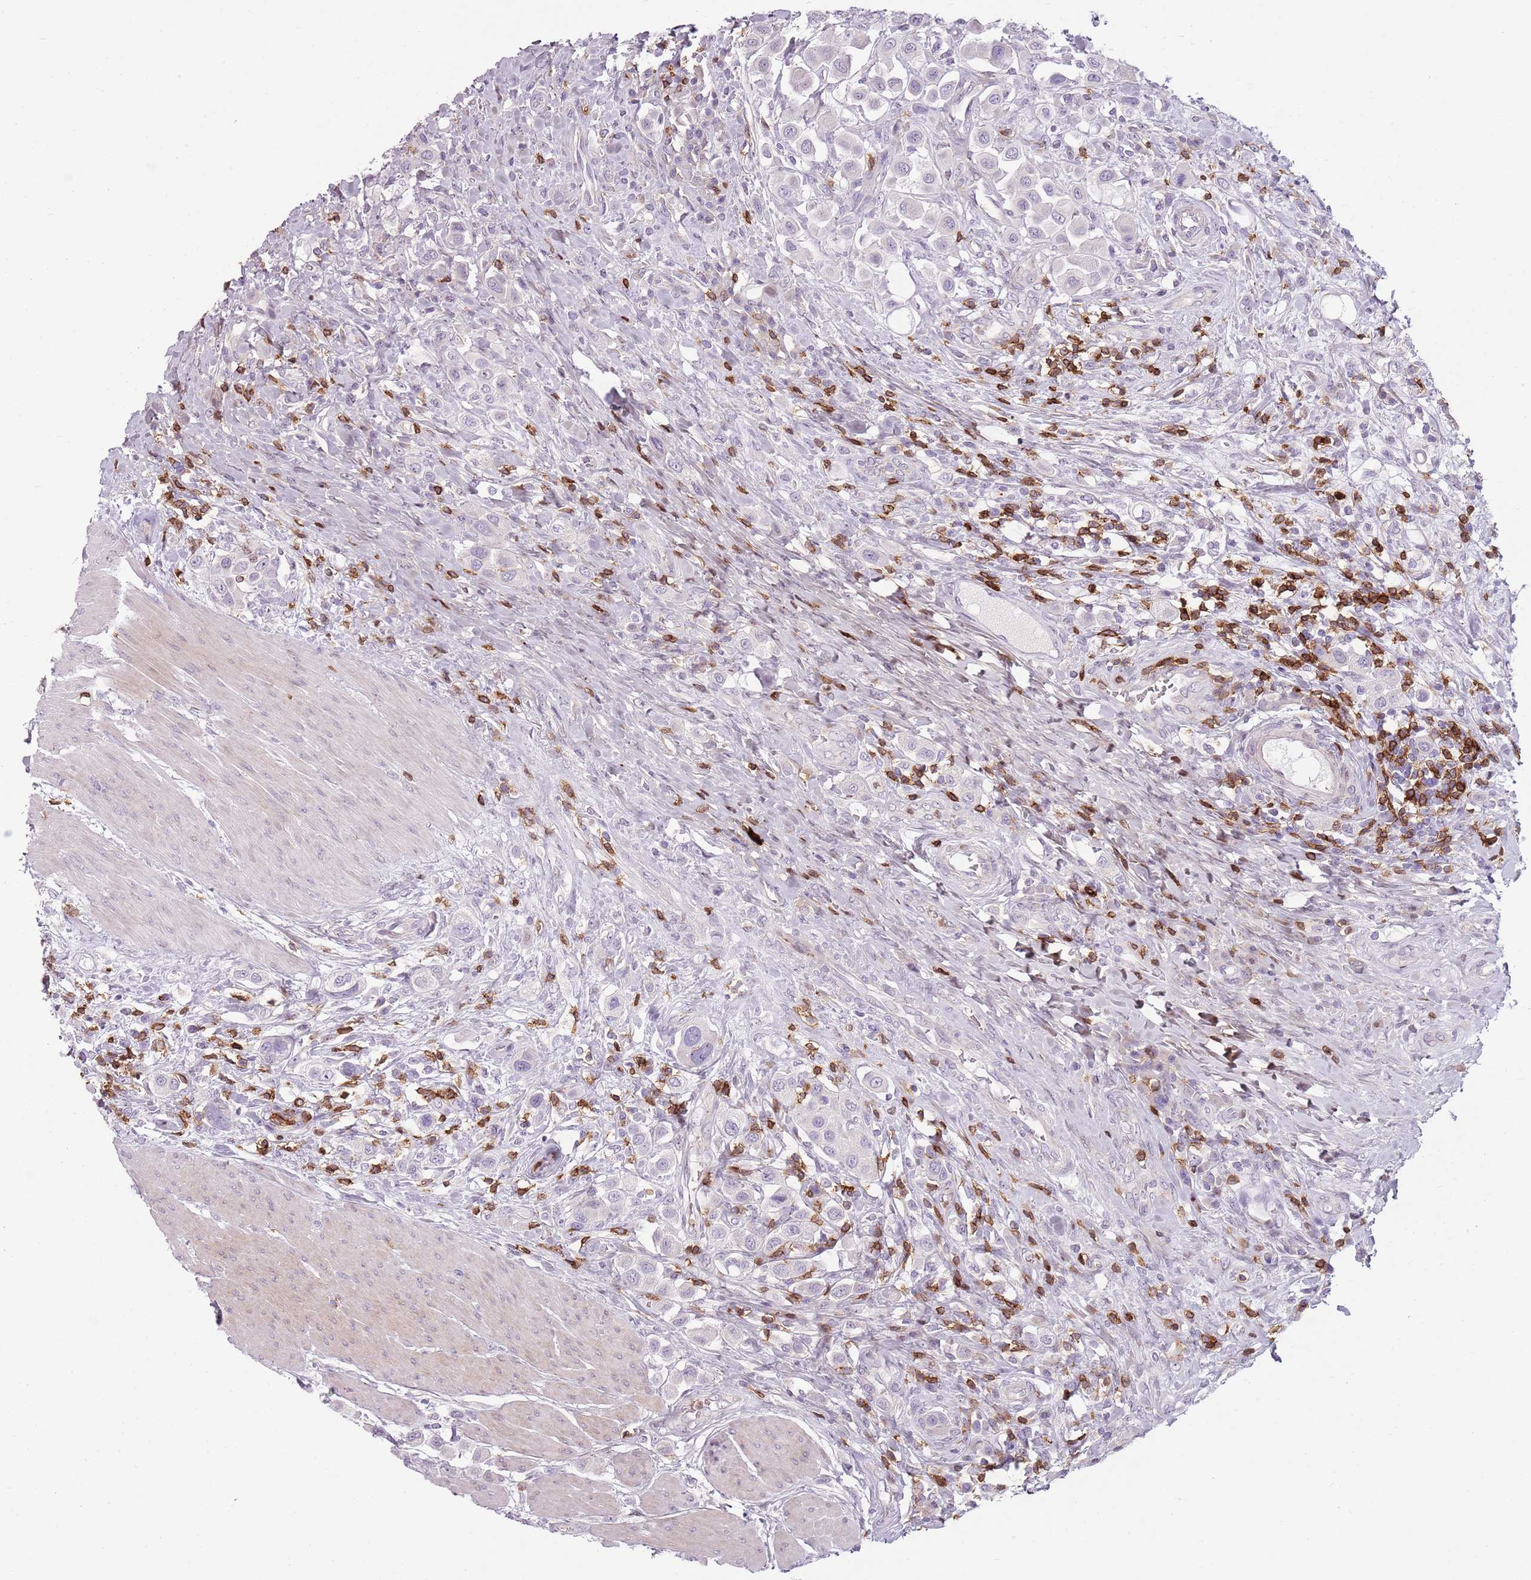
{"staining": {"intensity": "negative", "quantity": "none", "location": "none"}, "tissue": "urothelial cancer", "cell_type": "Tumor cells", "image_type": "cancer", "snomed": [{"axis": "morphology", "description": "Urothelial carcinoma, High grade"}, {"axis": "topography", "description": "Urinary bladder"}], "caption": "This histopathology image is of urothelial carcinoma (high-grade) stained with IHC to label a protein in brown with the nuclei are counter-stained blue. There is no expression in tumor cells. Nuclei are stained in blue.", "gene": "ZNF583", "patient": {"sex": "male", "age": 50}}